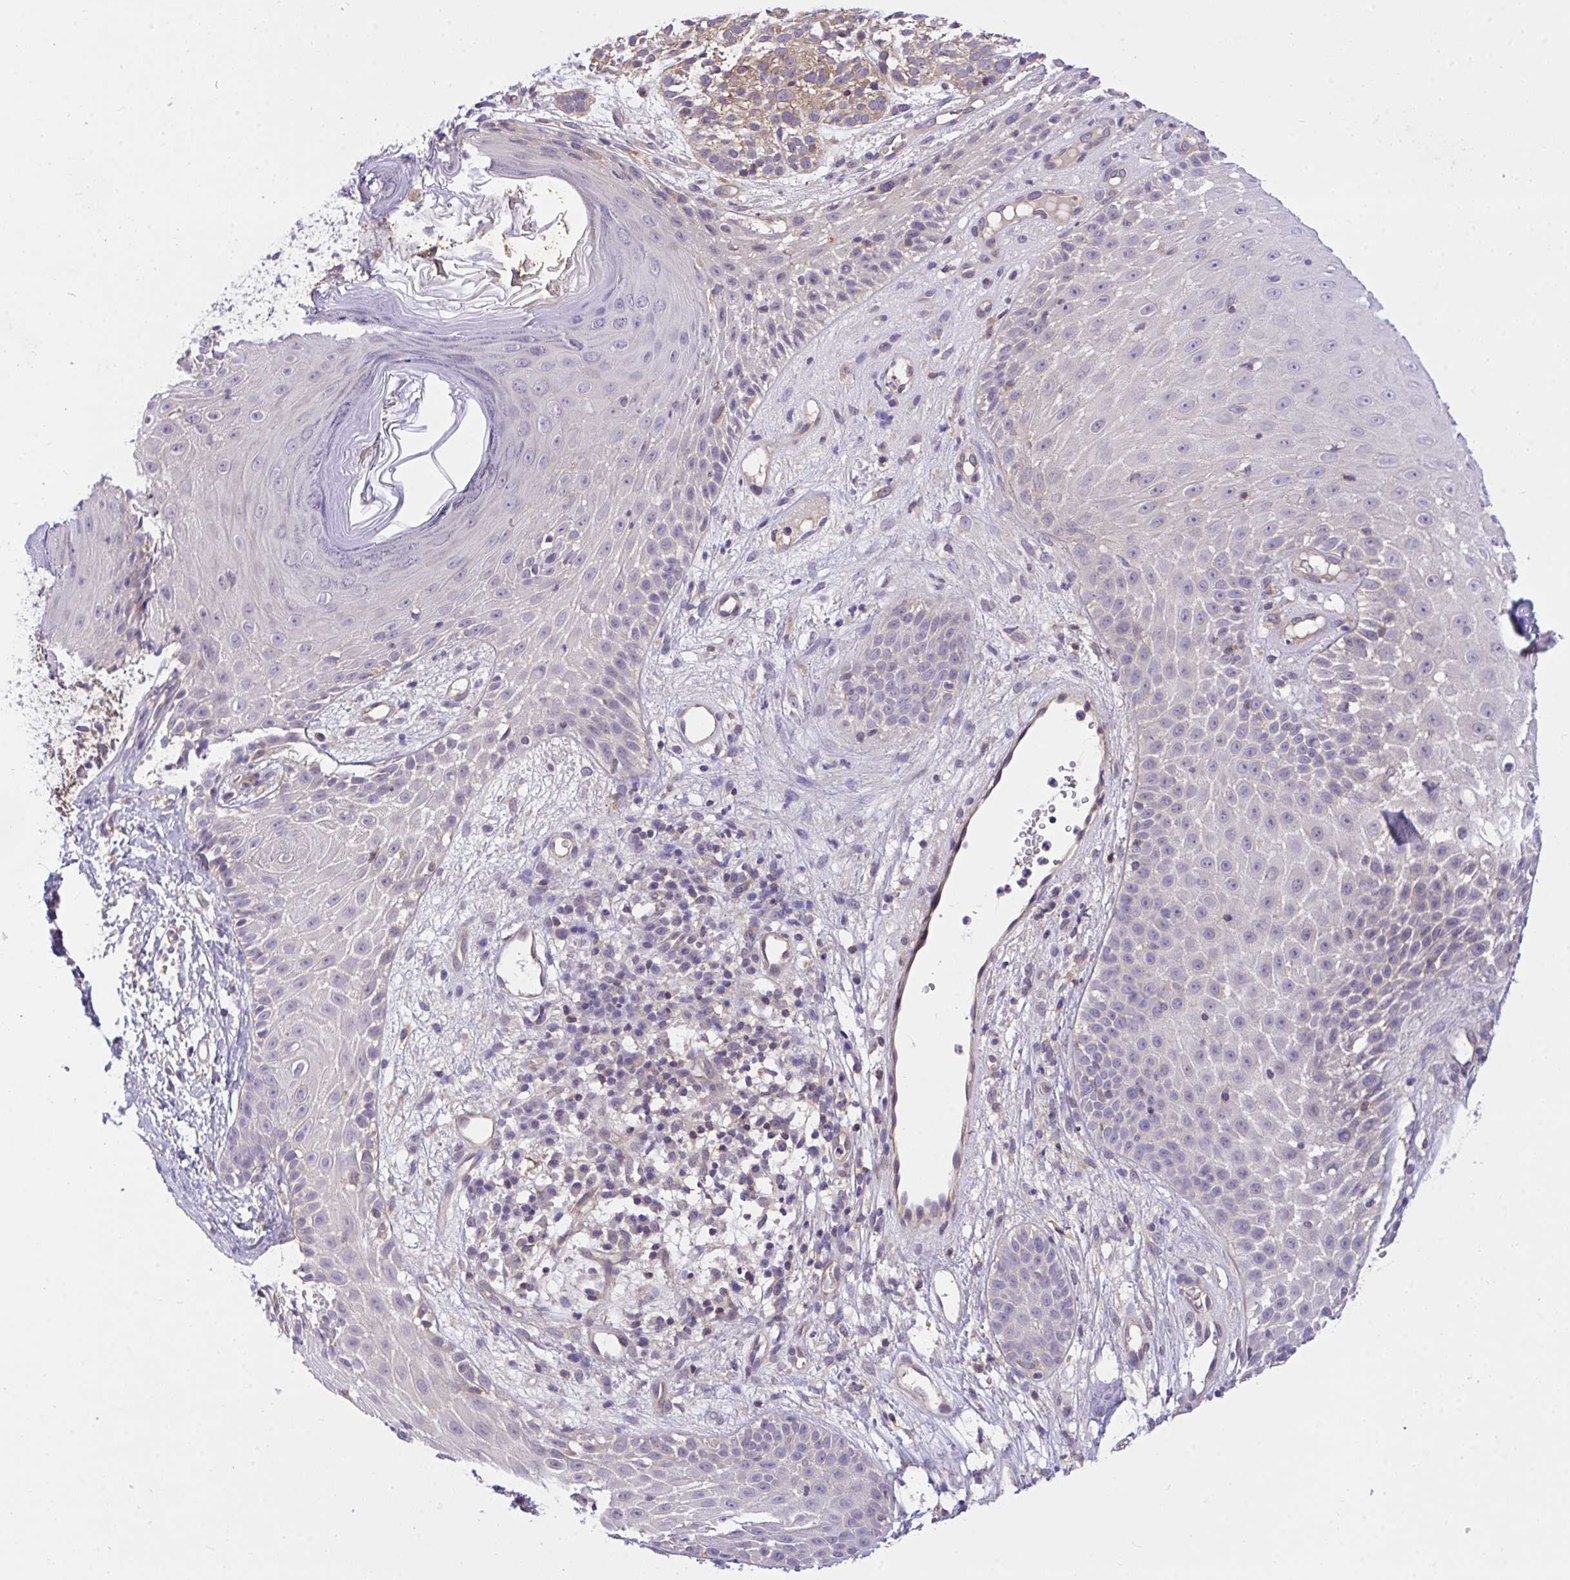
{"staining": {"intensity": "weak", "quantity": "25%-75%", "location": "cytoplasmic/membranous"}, "tissue": "skin cancer", "cell_type": "Tumor cells", "image_type": "cancer", "snomed": [{"axis": "morphology", "description": "Basal cell carcinoma"}, {"axis": "topography", "description": "Skin"}, {"axis": "topography", "description": "Skin of scalp"}], "caption": "This is an image of immunohistochemistry staining of skin basal cell carcinoma, which shows weak expression in the cytoplasmic/membranous of tumor cells.", "gene": "TLN2", "patient": {"sex": "female", "age": 45}}